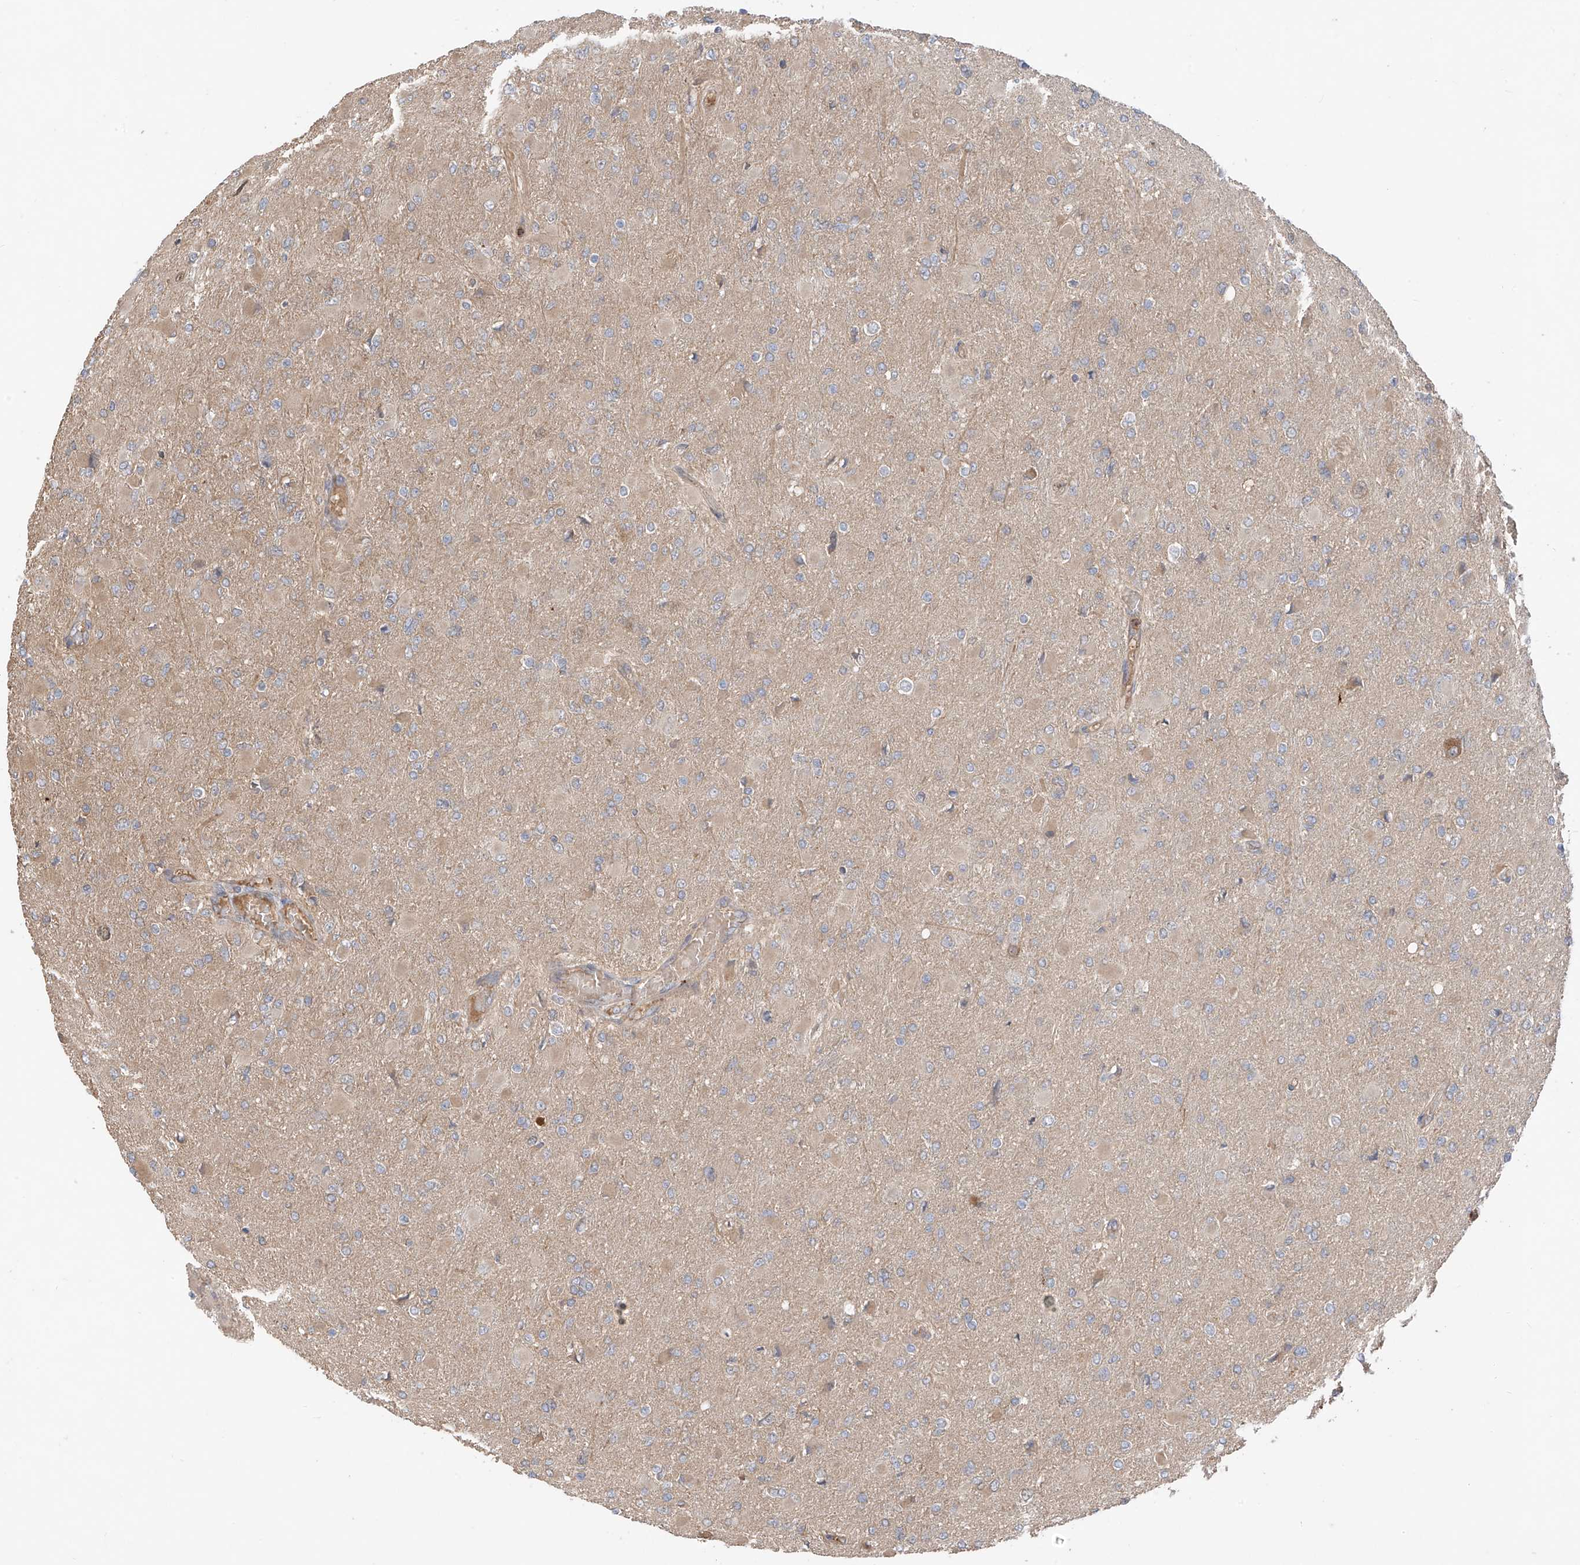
{"staining": {"intensity": "negative", "quantity": "none", "location": "none"}, "tissue": "glioma", "cell_type": "Tumor cells", "image_type": "cancer", "snomed": [{"axis": "morphology", "description": "Glioma, malignant, High grade"}, {"axis": "topography", "description": "Cerebral cortex"}], "caption": "Human glioma stained for a protein using immunohistochemistry (IHC) shows no positivity in tumor cells.", "gene": "CACNA2D4", "patient": {"sex": "female", "age": 36}}